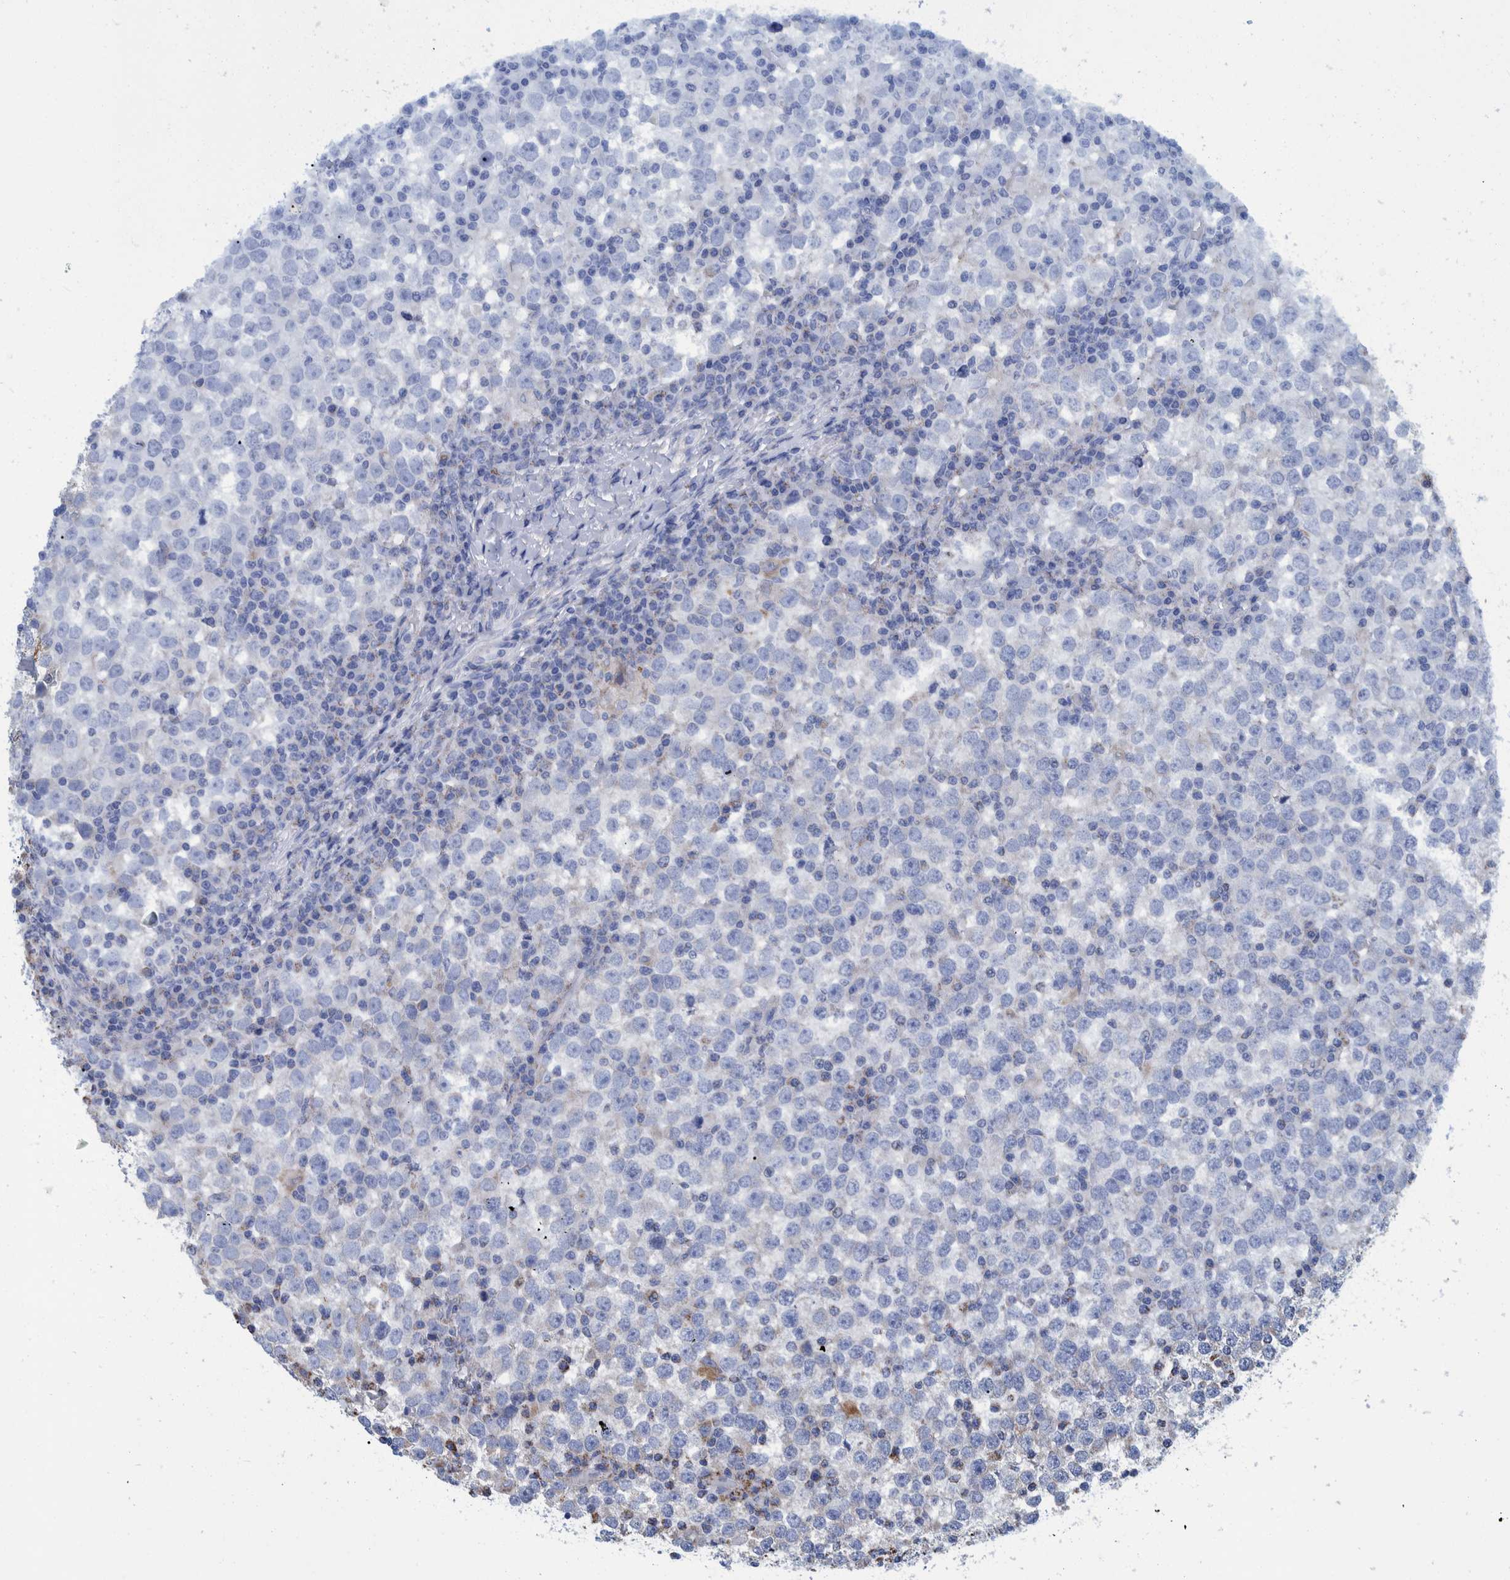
{"staining": {"intensity": "negative", "quantity": "none", "location": "none"}, "tissue": "testis cancer", "cell_type": "Tumor cells", "image_type": "cancer", "snomed": [{"axis": "morphology", "description": "Seminoma, NOS"}, {"axis": "topography", "description": "Testis"}], "caption": "This is an immunohistochemistry (IHC) photomicrograph of testis seminoma. There is no expression in tumor cells.", "gene": "BZW2", "patient": {"sex": "male", "age": 65}}